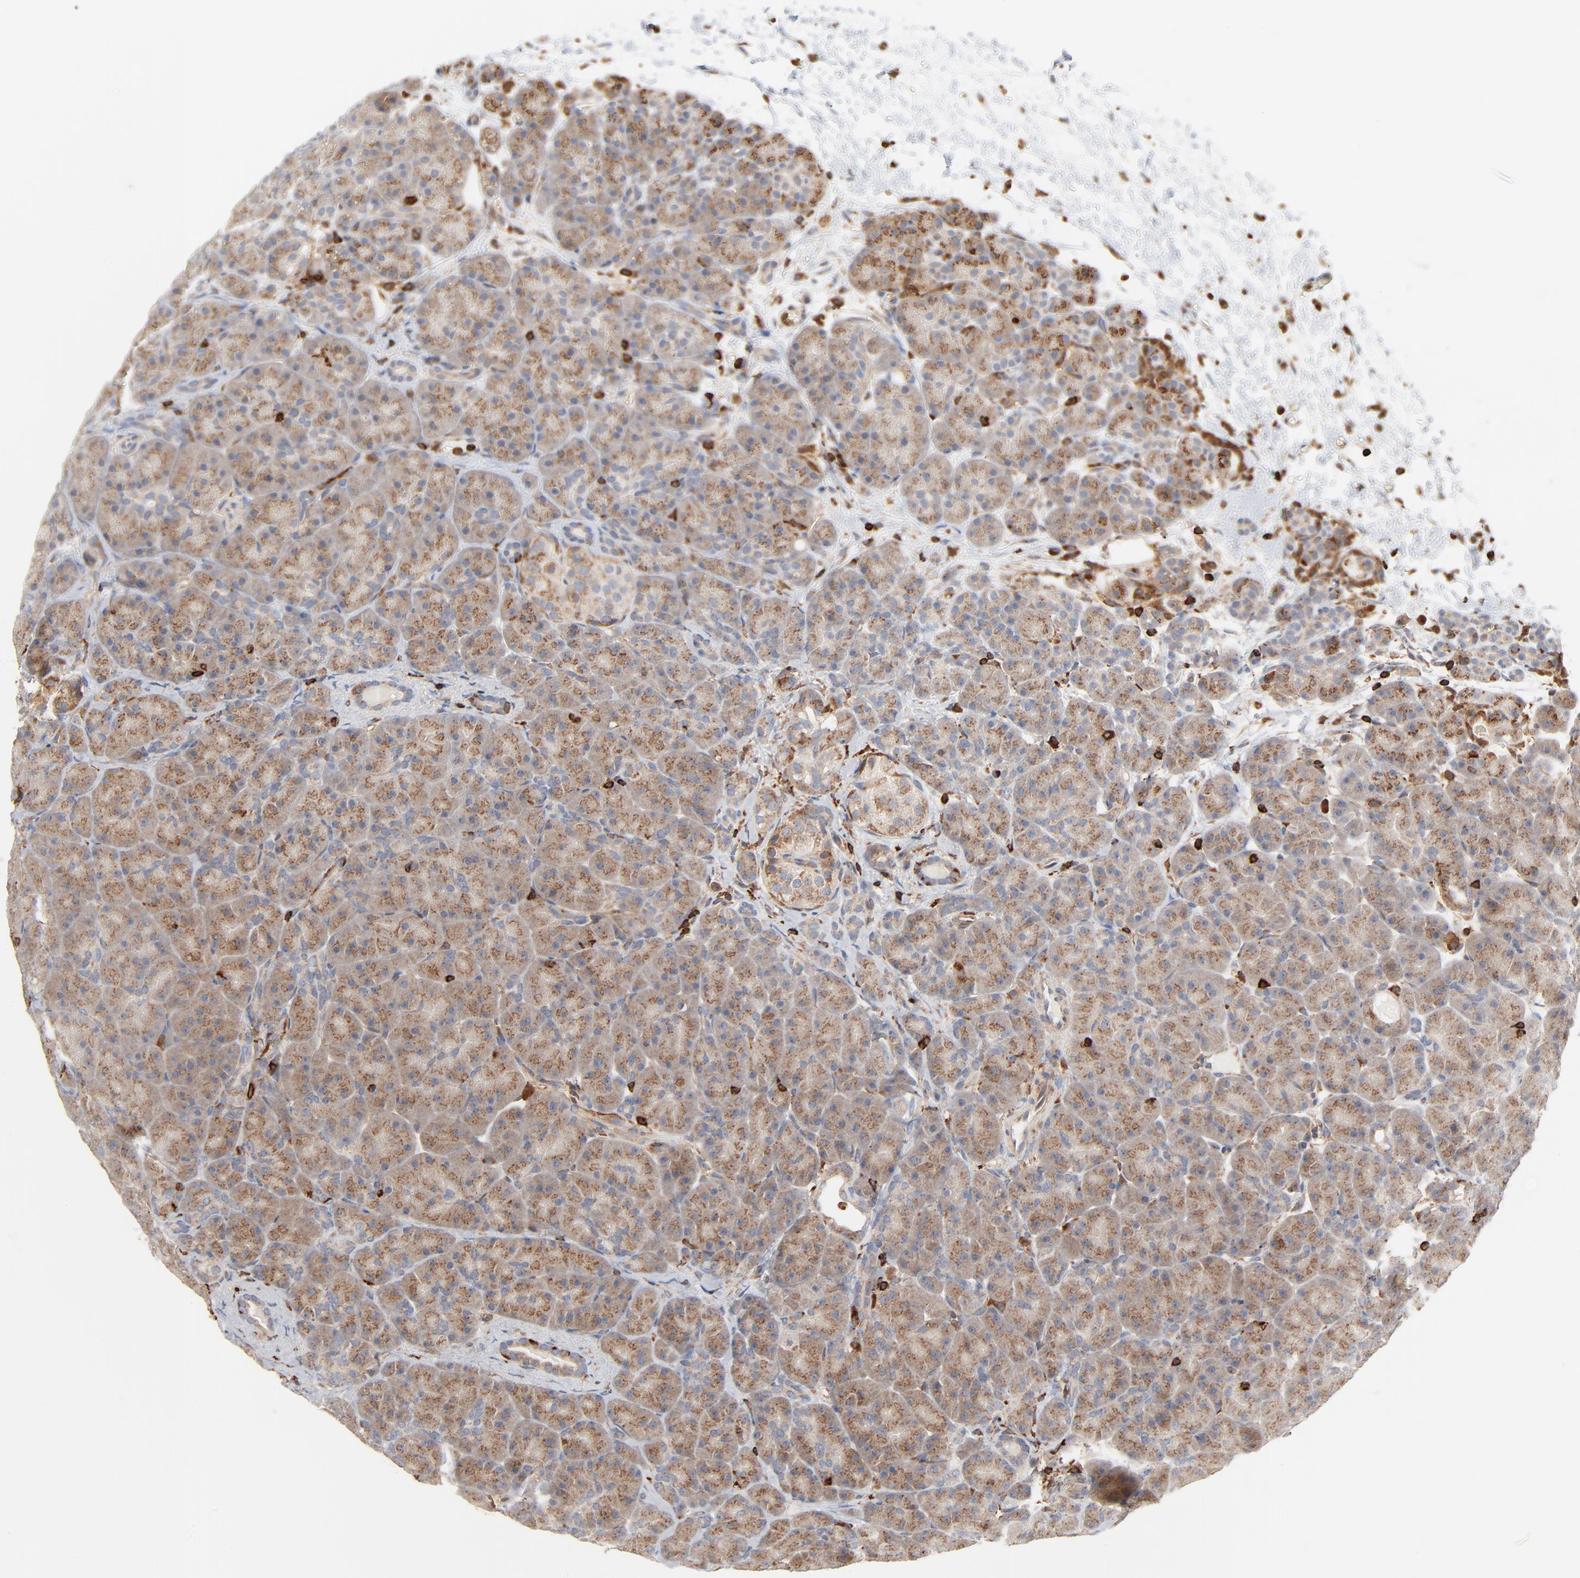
{"staining": {"intensity": "moderate", "quantity": ">75%", "location": "cytoplasmic/membranous"}, "tissue": "pancreas", "cell_type": "Exocrine glandular cells", "image_type": "normal", "snomed": [{"axis": "morphology", "description": "Normal tissue, NOS"}, {"axis": "topography", "description": "Pancreas"}], "caption": "High-power microscopy captured an immunohistochemistry (IHC) histopathology image of normal pancreas, revealing moderate cytoplasmic/membranous positivity in approximately >75% of exocrine glandular cells.", "gene": "SH3KBP1", "patient": {"sex": "male", "age": 66}}